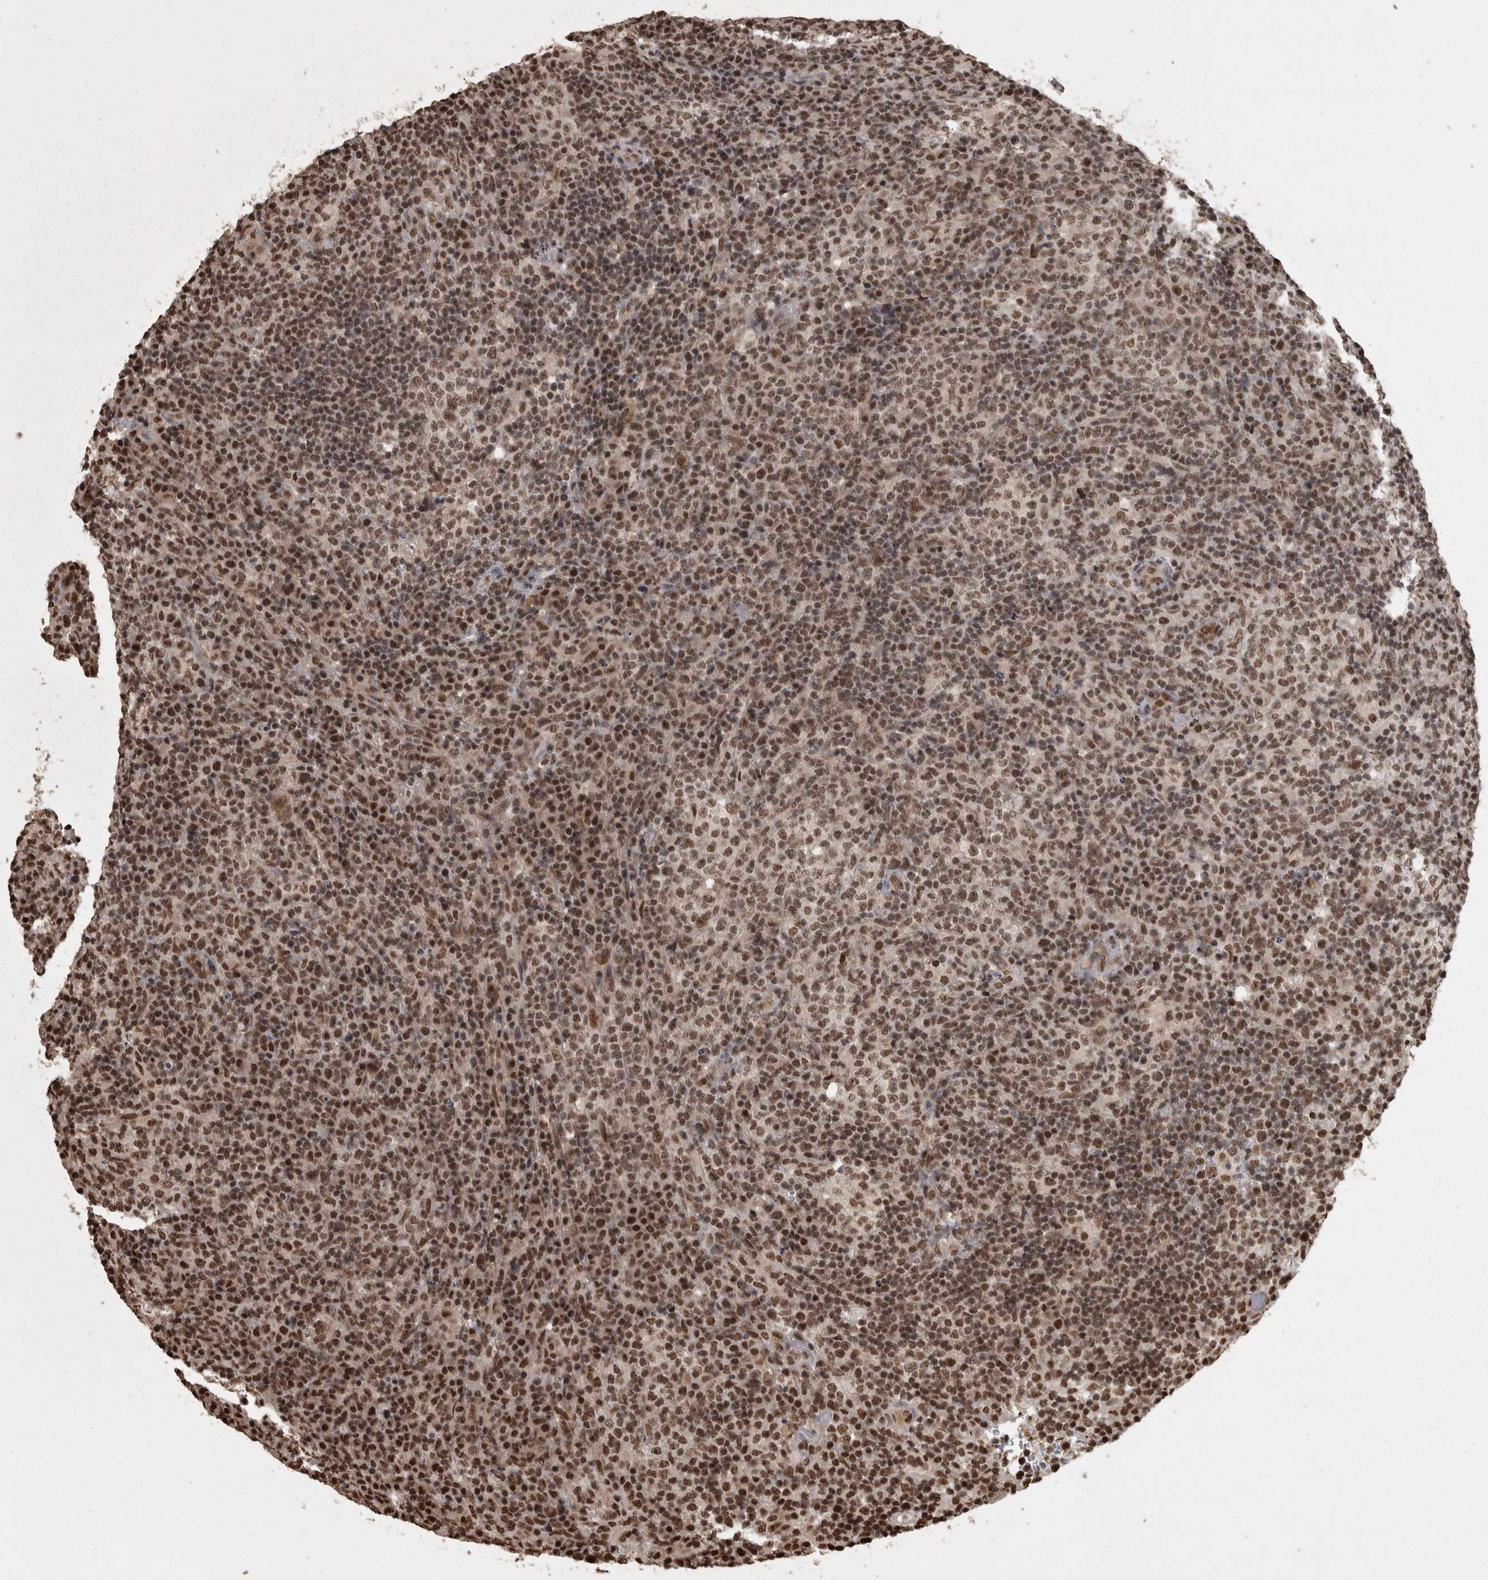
{"staining": {"intensity": "moderate", "quantity": ">75%", "location": "nuclear"}, "tissue": "lymphoma", "cell_type": "Tumor cells", "image_type": "cancer", "snomed": [{"axis": "morphology", "description": "Malignant lymphoma, non-Hodgkin's type, High grade"}, {"axis": "topography", "description": "Lymph node"}], "caption": "A high-resolution photomicrograph shows immunohistochemistry (IHC) staining of malignant lymphoma, non-Hodgkin's type (high-grade), which displays moderate nuclear expression in about >75% of tumor cells.", "gene": "ZFHX4", "patient": {"sex": "female", "age": 76}}